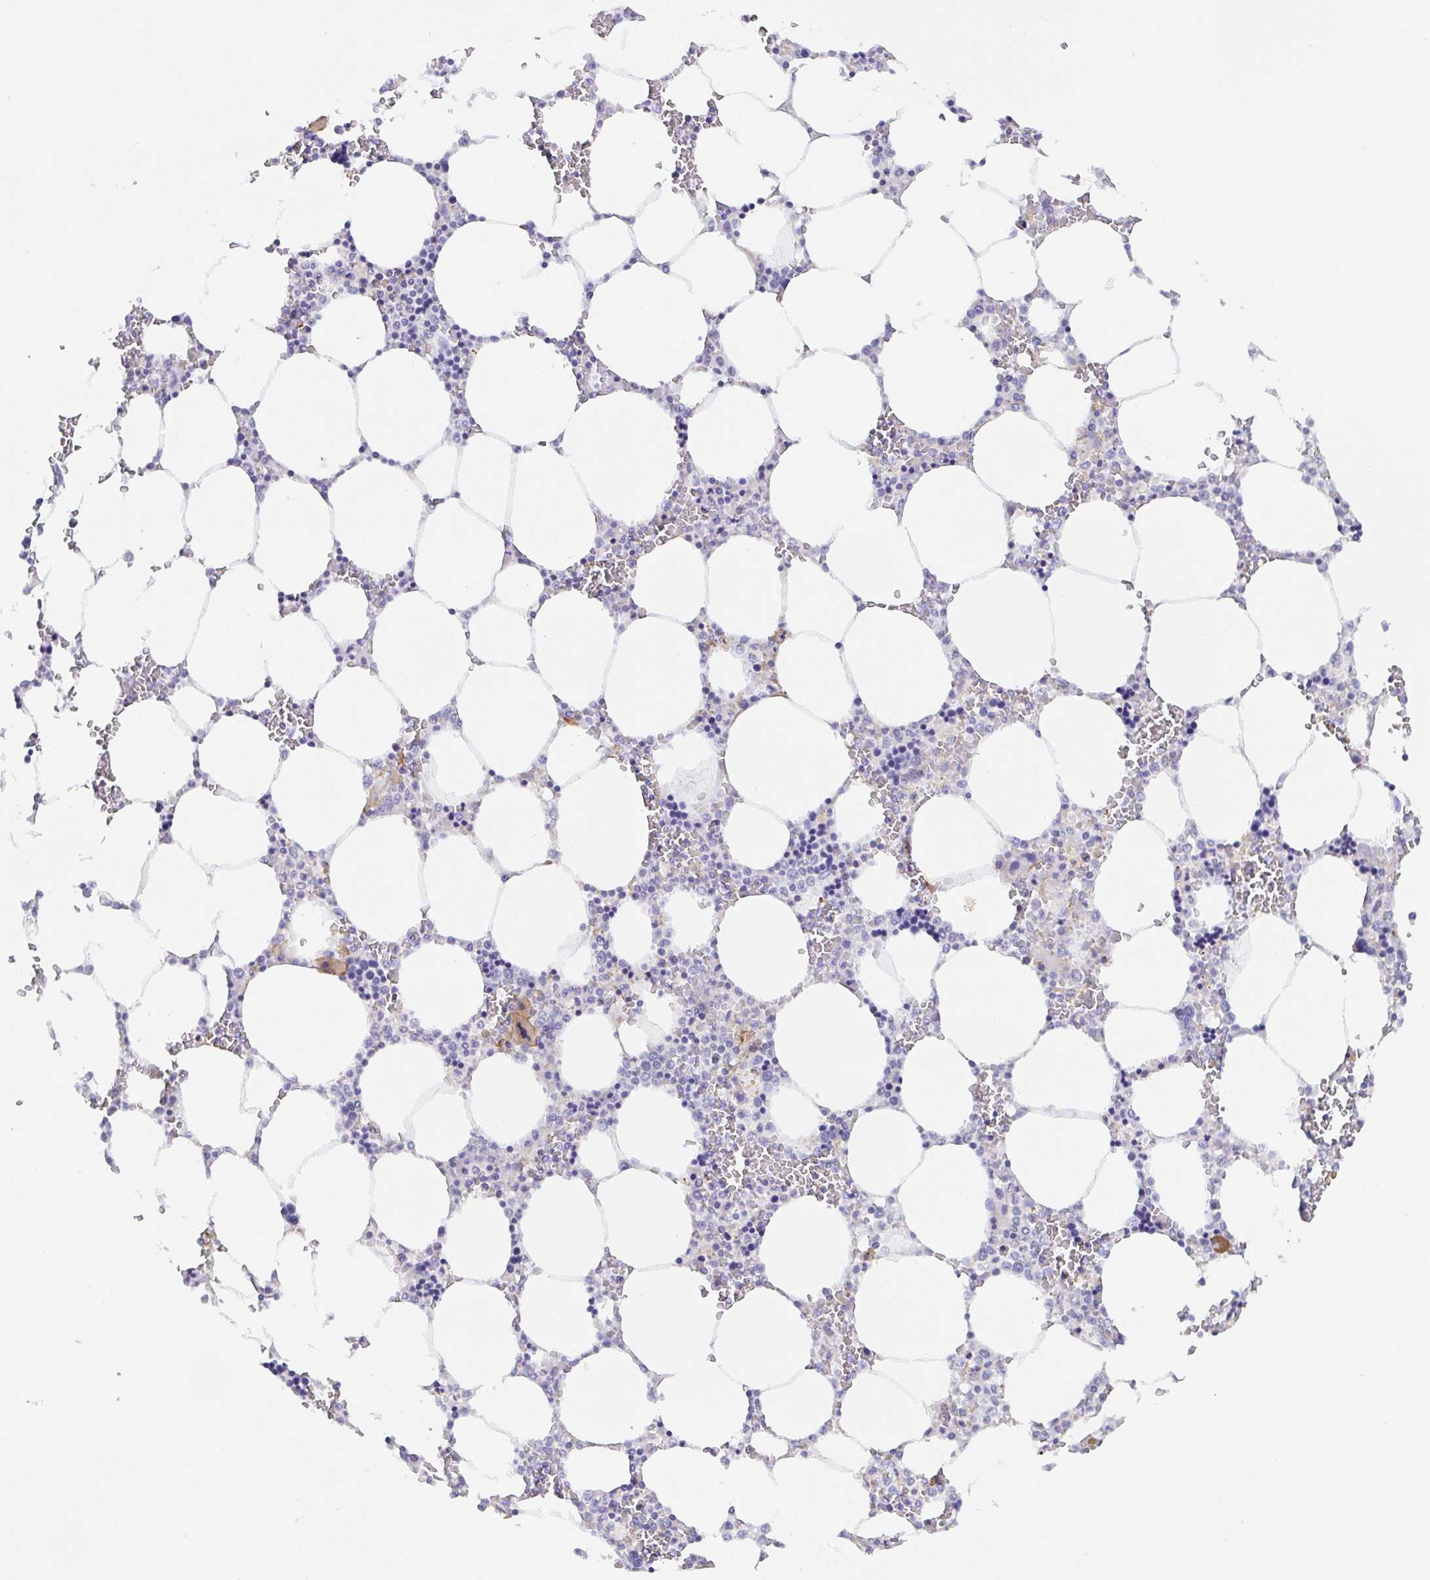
{"staining": {"intensity": "weak", "quantity": "<25%", "location": "cytoplasmic/membranous"}, "tissue": "bone marrow", "cell_type": "Hematopoietic cells", "image_type": "normal", "snomed": [{"axis": "morphology", "description": "Normal tissue, NOS"}, {"axis": "topography", "description": "Bone marrow"}], "caption": "This histopathology image is of normal bone marrow stained with immunohistochemistry to label a protein in brown with the nuclei are counter-stained blue. There is no expression in hematopoietic cells.", "gene": "TRAM2", "patient": {"sex": "male", "age": 64}}